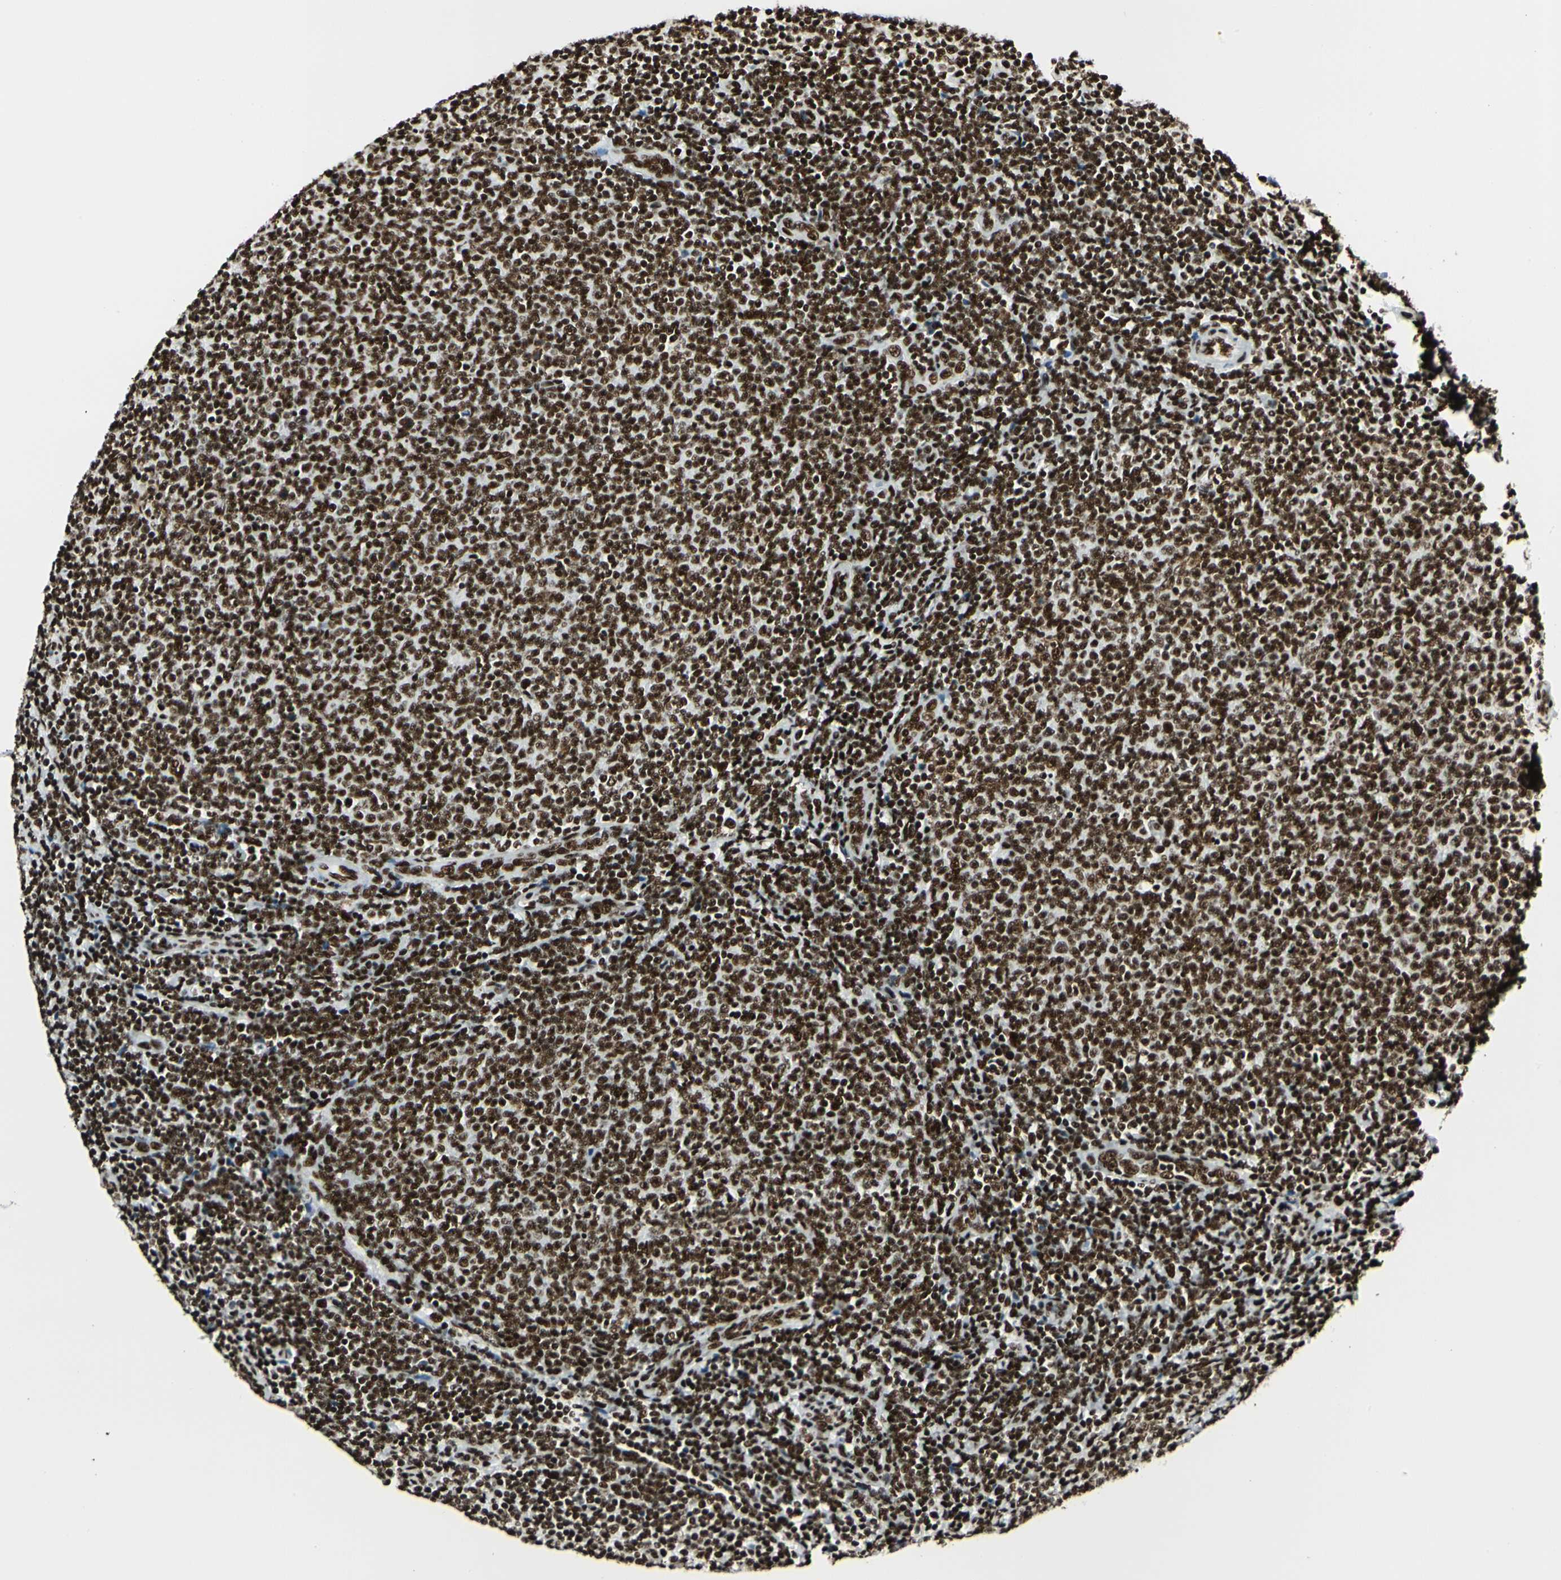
{"staining": {"intensity": "strong", "quantity": ">75%", "location": "nuclear"}, "tissue": "lymphoma", "cell_type": "Tumor cells", "image_type": "cancer", "snomed": [{"axis": "morphology", "description": "Malignant lymphoma, non-Hodgkin's type, Low grade"}, {"axis": "topography", "description": "Lymph node"}], "caption": "The immunohistochemical stain shows strong nuclear staining in tumor cells of malignant lymphoma, non-Hodgkin's type (low-grade) tissue.", "gene": "CCAR1", "patient": {"sex": "male", "age": 66}}